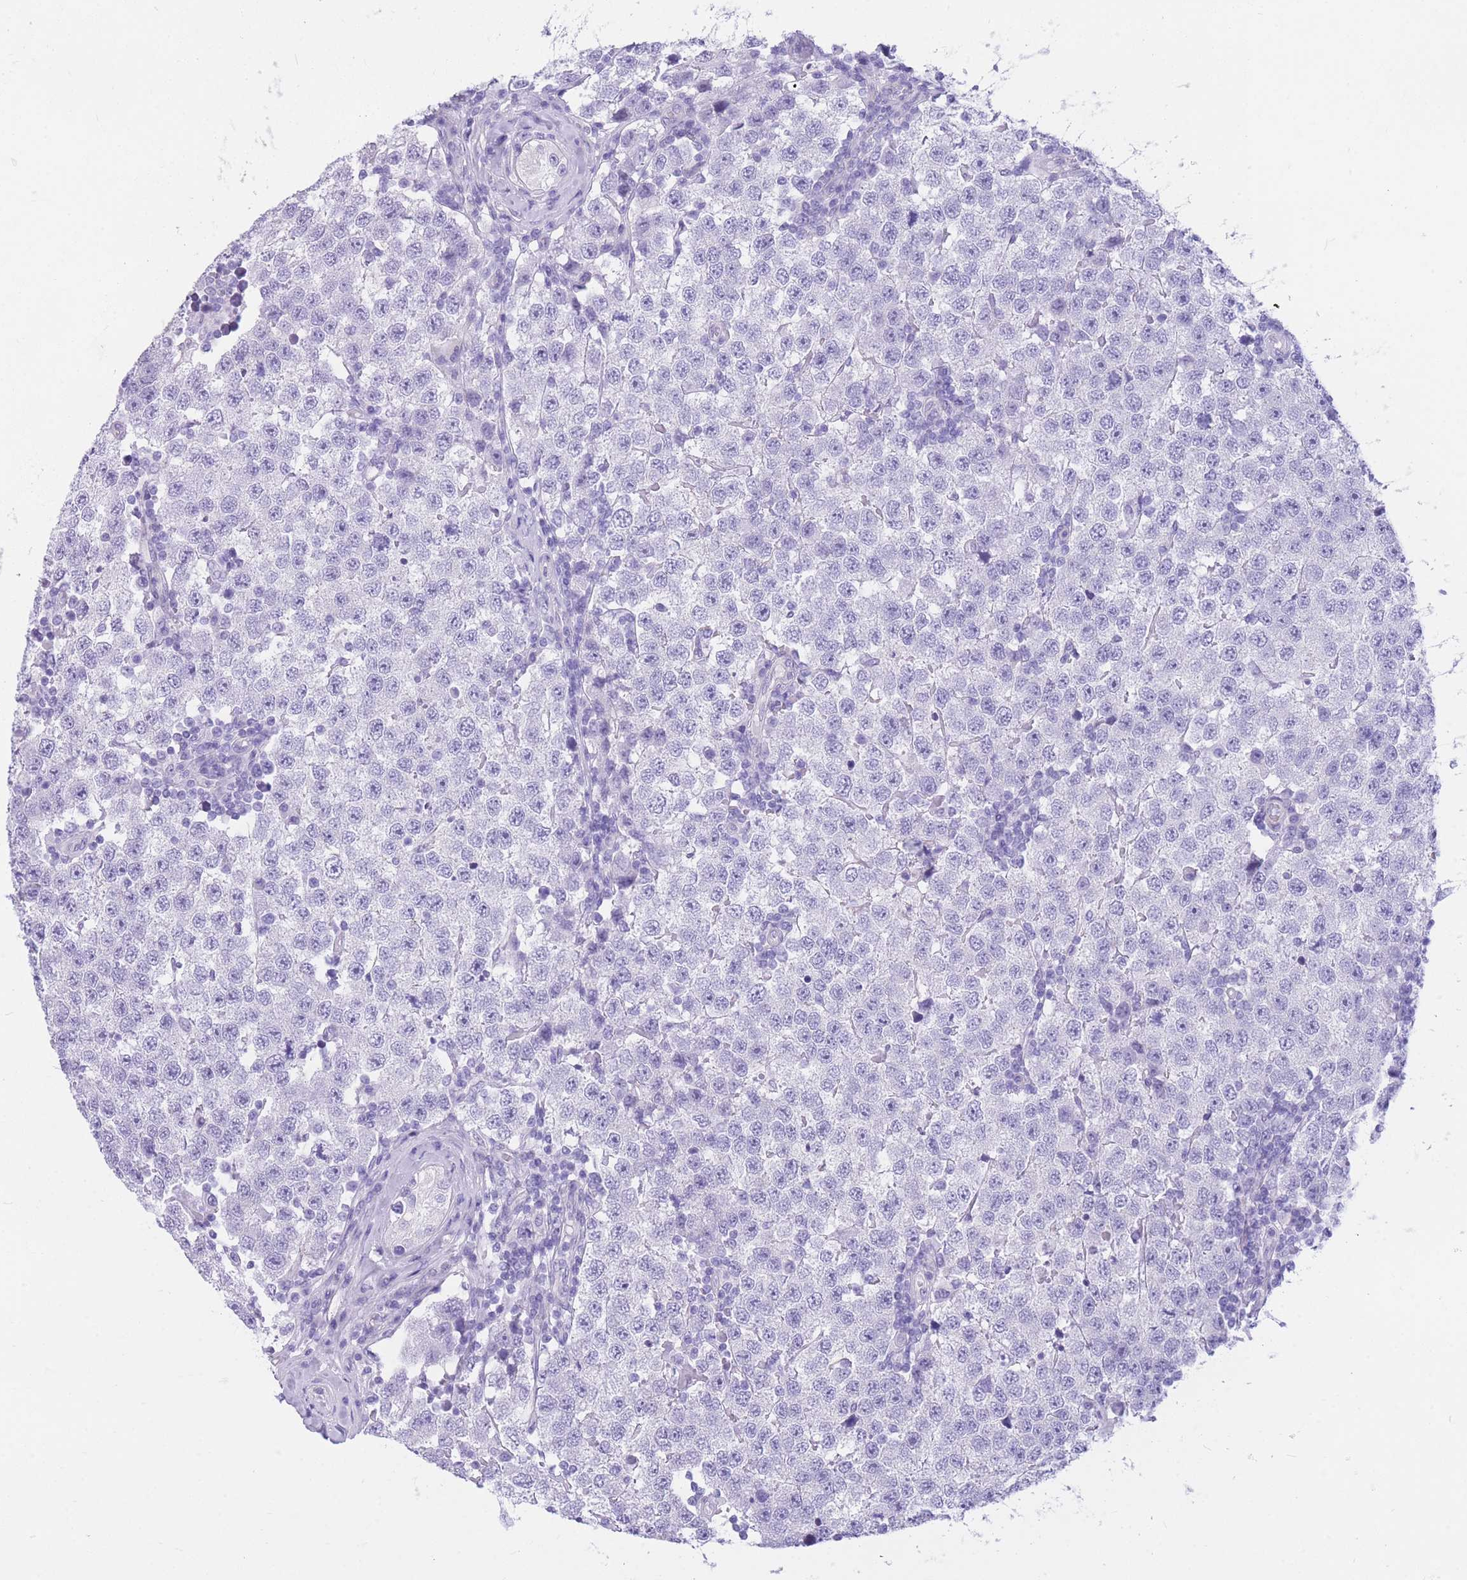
{"staining": {"intensity": "negative", "quantity": "none", "location": "none"}, "tissue": "testis cancer", "cell_type": "Tumor cells", "image_type": "cancer", "snomed": [{"axis": "morphology", "description": "Seminoma, NOS"}, {"axis": "topography", "description": "Testis"}], "caption": "The photomicrograph displays no staining of tumor cells in testis cancer (seminoma).", "gene": "ZNF311", "patient": {"sex": "male", "age": 34}}